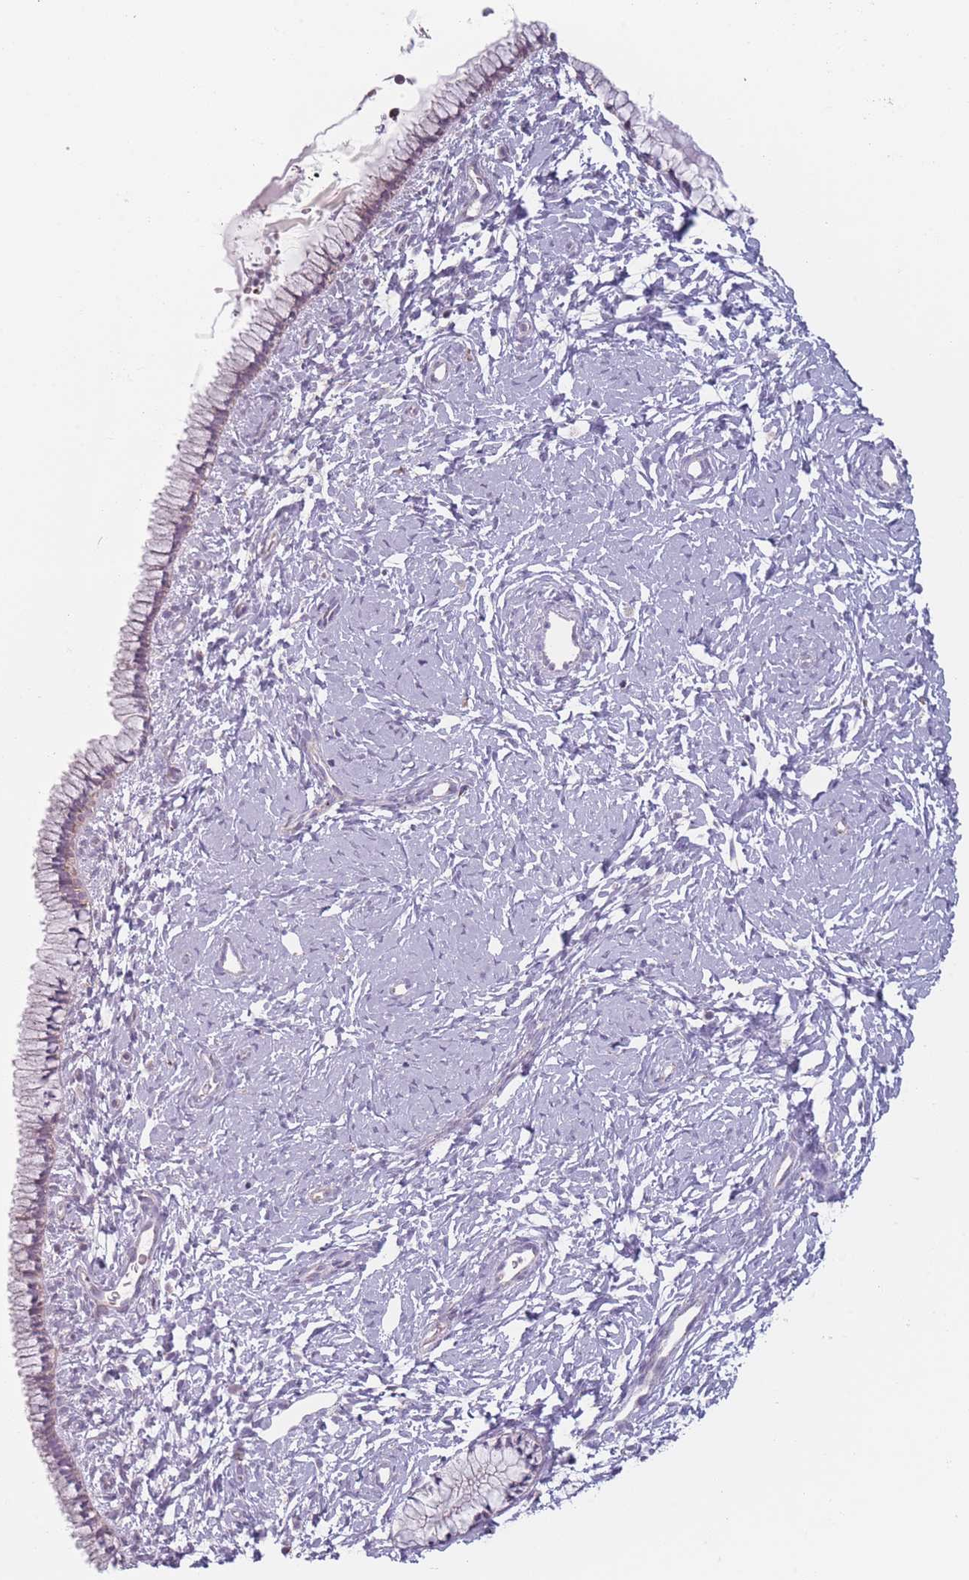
{"staining": {"intensity": "weak", "quantity": "<25%", "location": "cytoplasmic/membranous"}, "tissue": "cervix", "cell_type": "Glandular cells", "image_type": "normal", "snomed": [{"axis": "morphology", "description": "Normal tissue, NOS"}, {"axis": "topography", "description": "Cervix"}], "caption": "Human cervix stained for a protein using immunohistochemistry (IHC) shows no staining in glandular cells.", "gene": "DCHS1", "patient": {"sex": "female", "age": 33}}